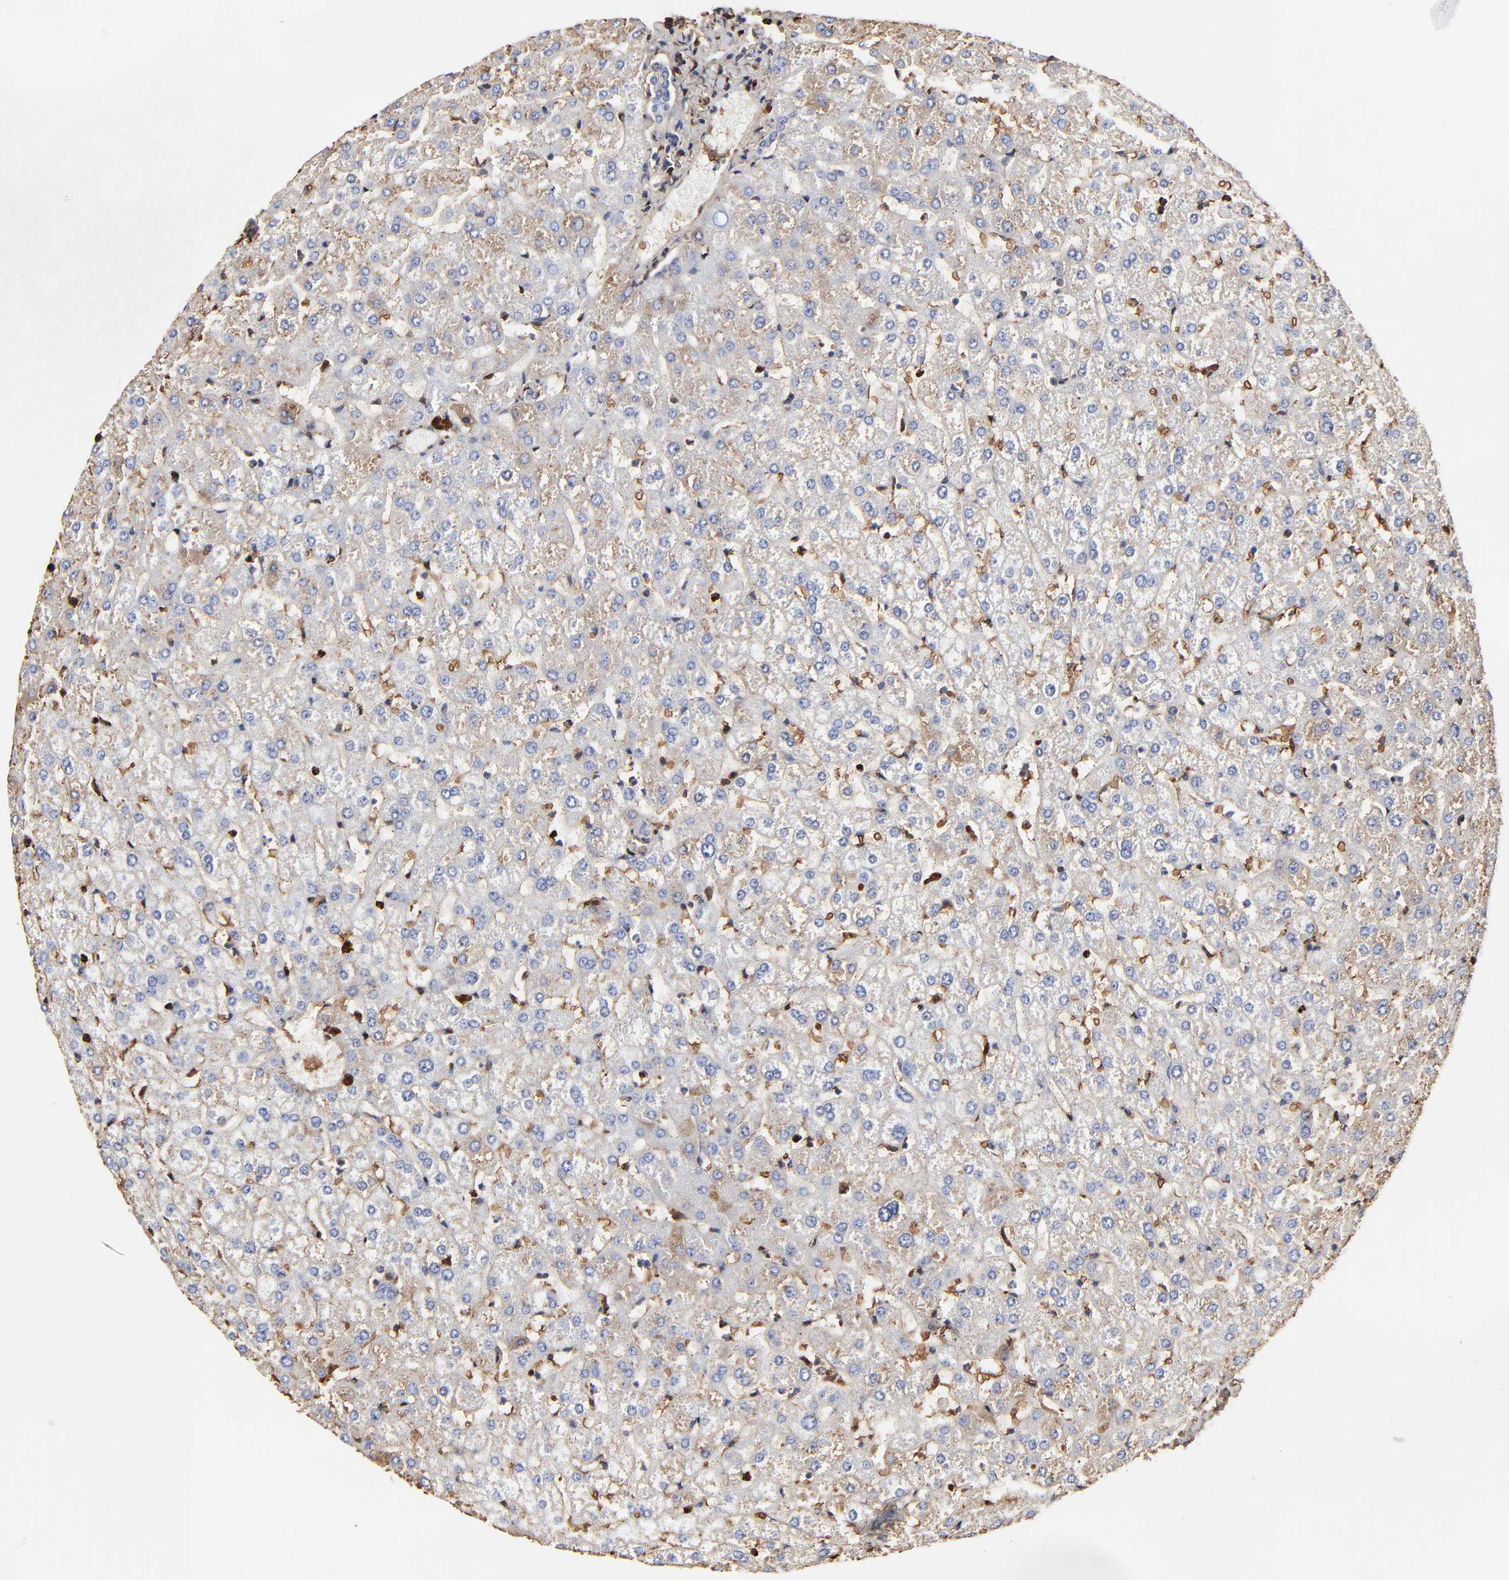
{"staining": {"intensity": "negative", "quantity": "none", "location": "none"}, "tissue": "liver", "cell_type": "Cholangiocytes", "image_type": "normal", "snomed": [{"axis": "morphology", "description": "Normal tissue, NOS"}, {"axis": "topography", "description": "Liver"}], "caption": "The histopathology image shows no staining of cholangiocytes in benign liver.", "gene": "PAG1", "patient": {"sex": "female", "age": 32}}